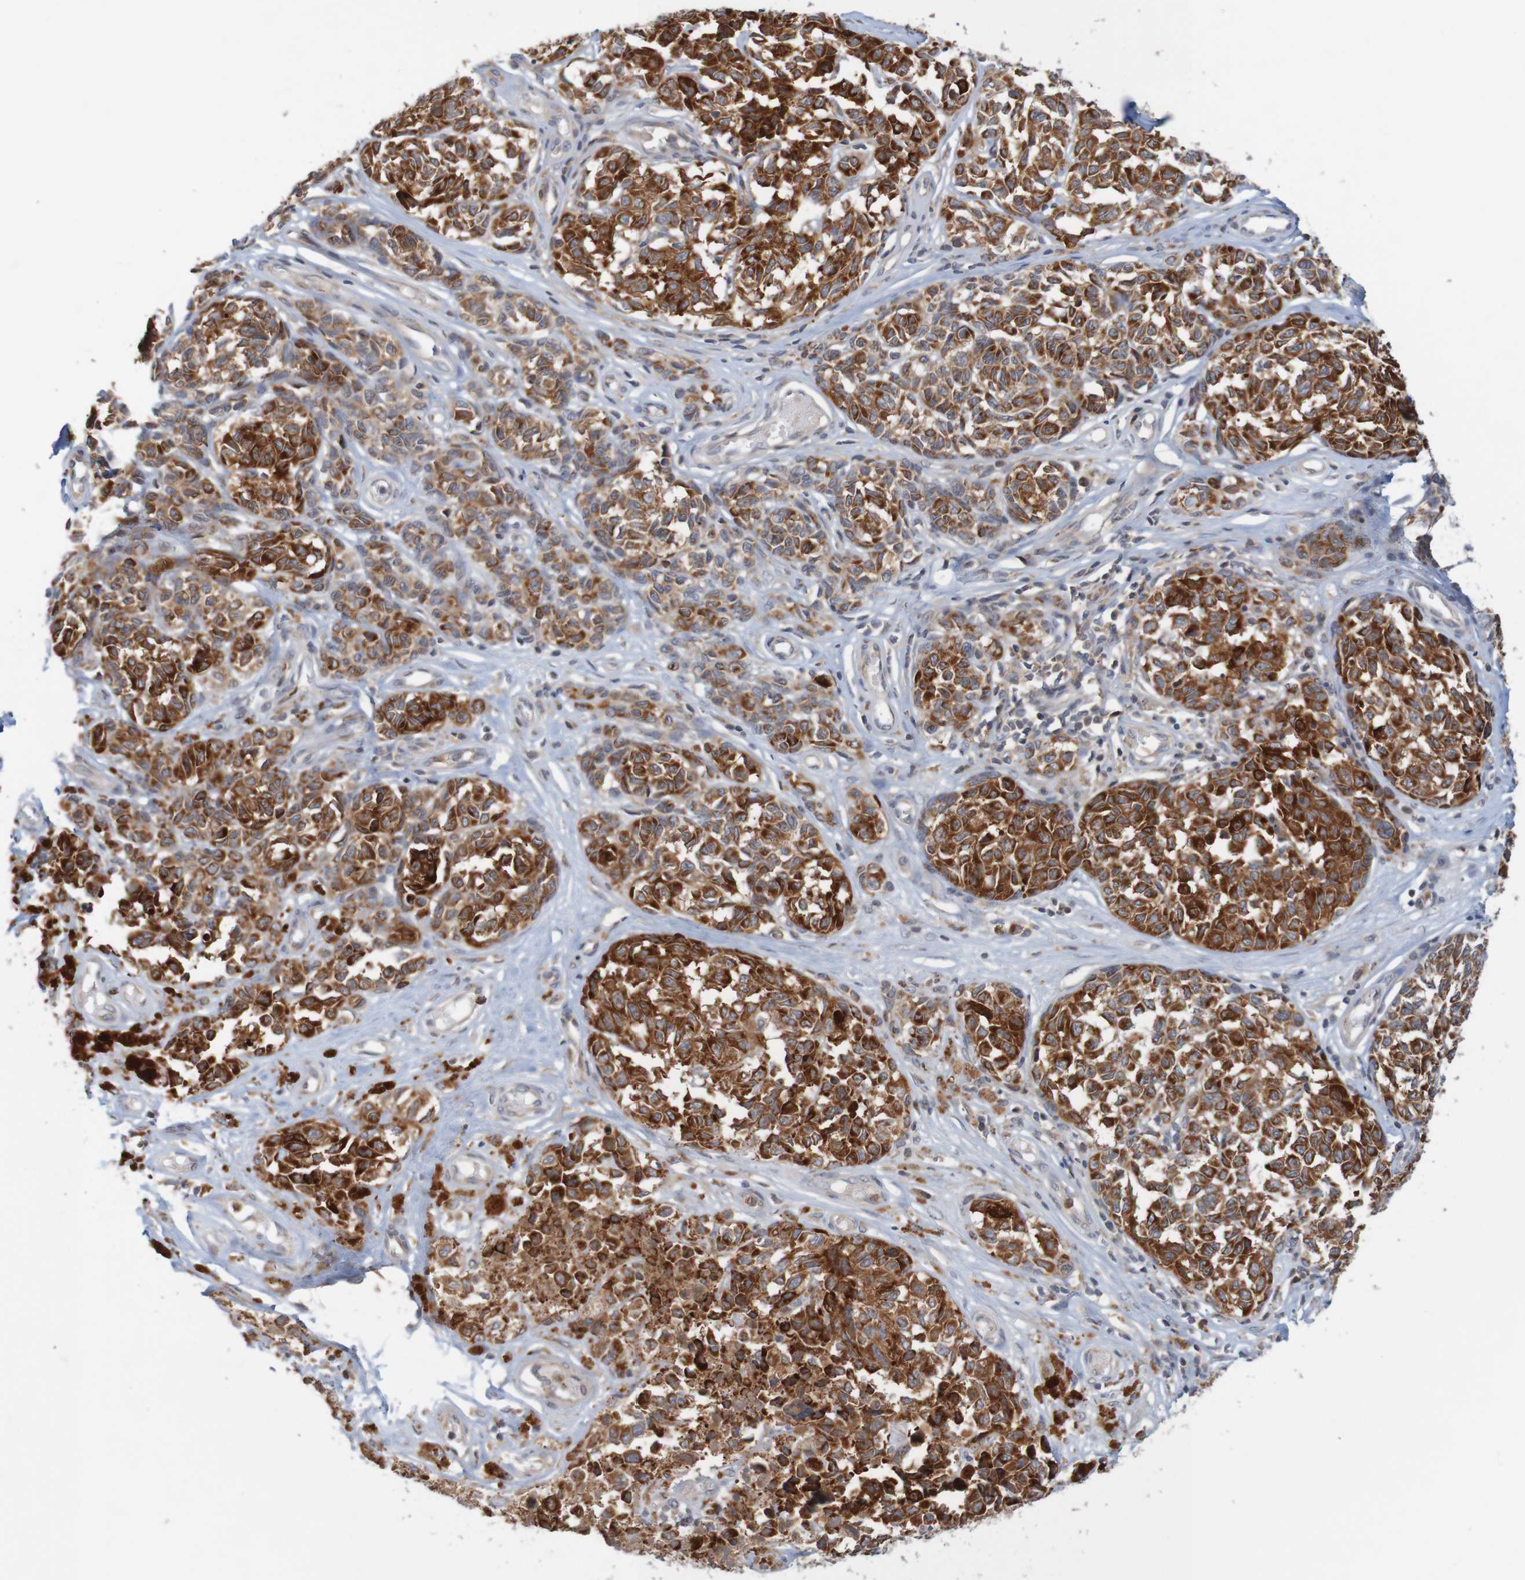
{"staining": {"intensity": "moderate", "quantity": ">75%", "location": "cytoplasmic/membranous"}, "tissue": "melanoma", "cell_type": "Tumor cells", "image_type": "cancer", "snomed": [{"axis": "morphology", "description": "Malignant melanoma, NOS"}, {"axis": "topography", "description": "Skin"}], "caption": "A histopathology image showing moderate cytoplasmic/membranous staining in about >75% of tumor cells in melanoma, as visualized by brown immunohistochemical staining.", "gene": "NAV2", "patient": {"sex": "female", "age": 64}}